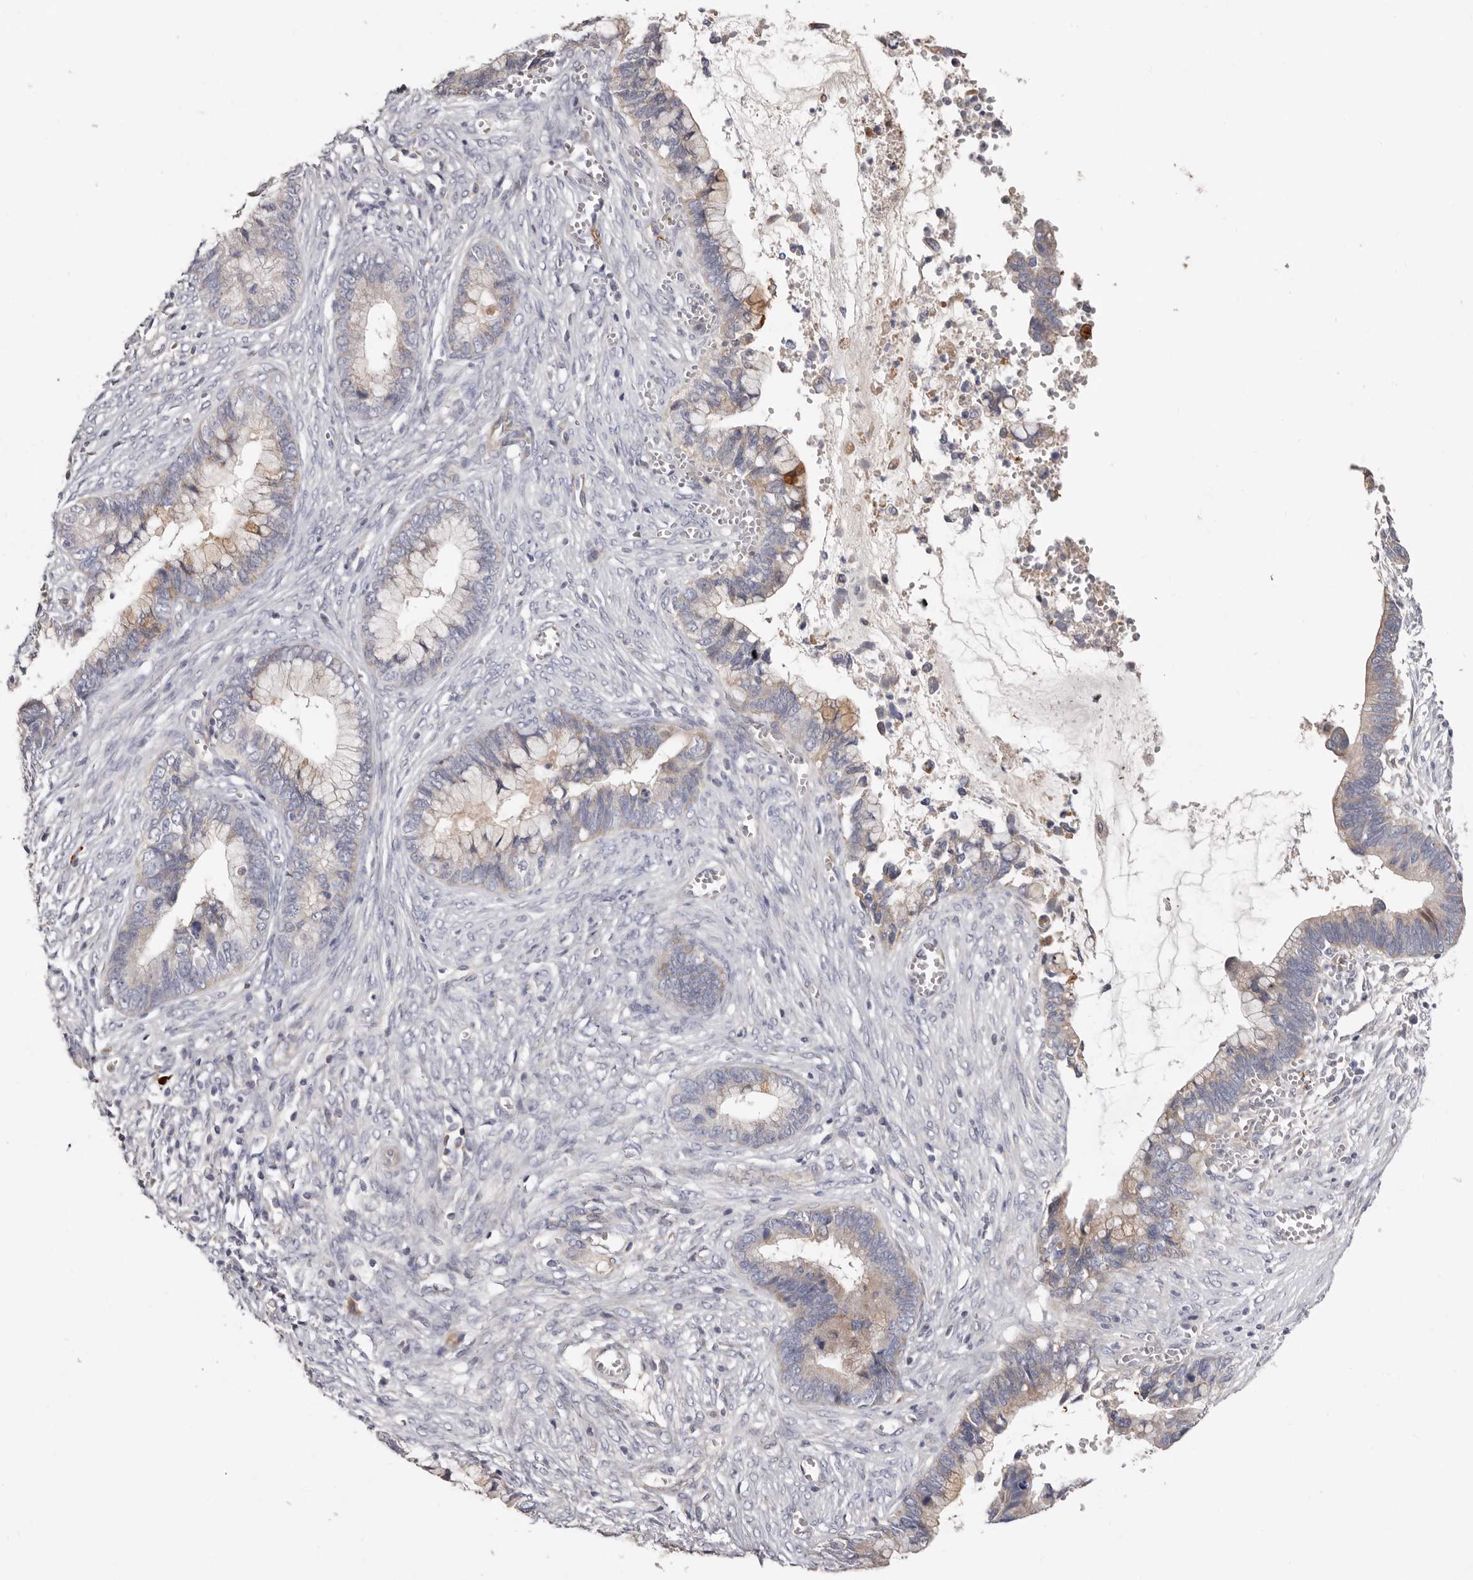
{"staining": {"intensity": "weak", "quantity": "<25%", "location": "cytoplasmic/membranous"}, "tissue": "cervical cancer", "cell_type": "Tumor cells", "image_type": "cancer", "snomed": [{"axis": "morphology", "description": "Adenocarcinoma, NOS"}, {"axis": "topography", "description": "Cervix"}], "caption": "There is no significant positivity in tumor cells of adenocarcinoma (cervical).", "gene": "SPTA1", "patient": {"sex": "female", "age": 44}}